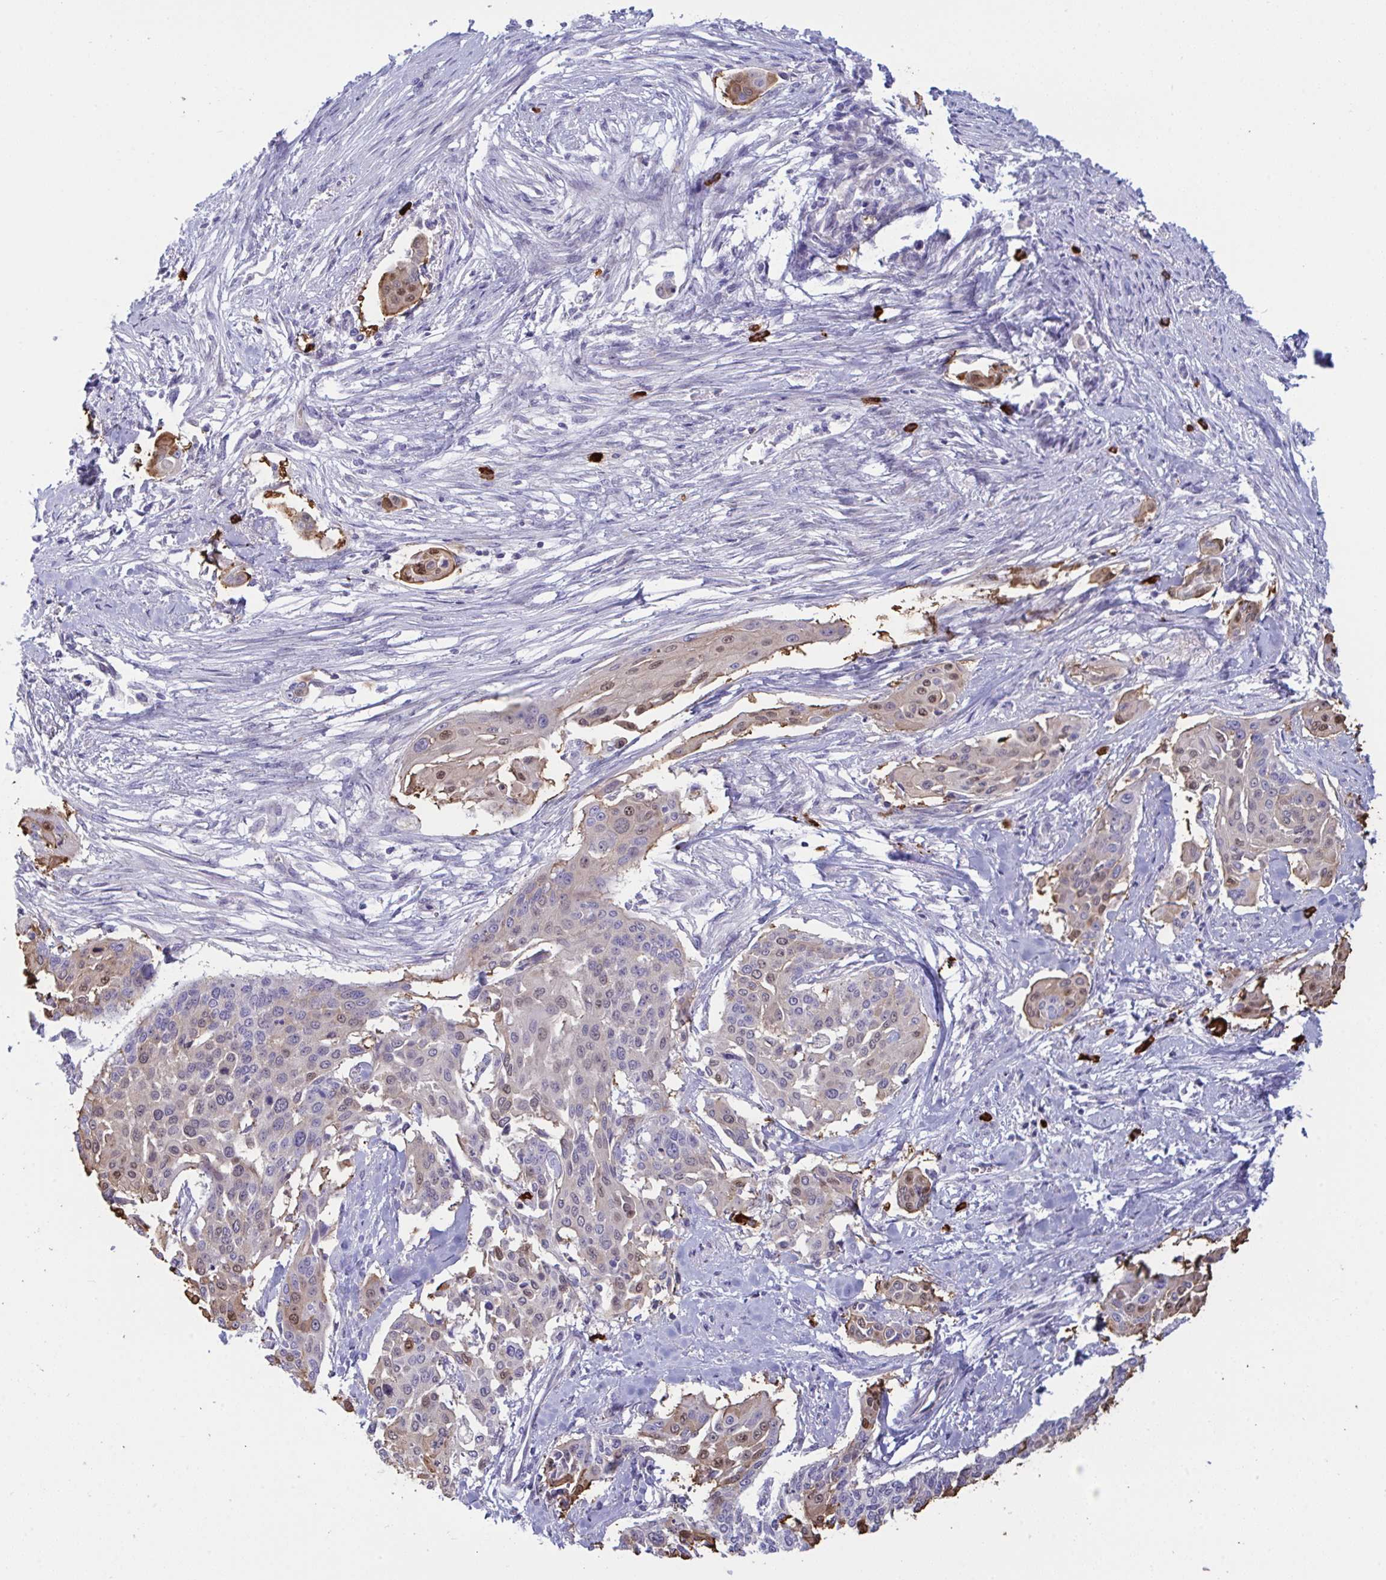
{"staining": {"intensity": "weak", "quantity": "<25%", "location": "nuclear"}, "tissue": "cervical cancer", "cell_type": "Tumor cells", "image_type": "cancer", "snomed": [{"axis": "morphology", "description": "Squamous cell carcinoma, NOS"}, {"axis": "topography", "description": "Cervix"}], "caption": "Image shows no protein expression in tumor cells of cervical cancer (squamous cell carcinoma) tissue.", "gene": "ZNF684", "patient": {"sex": "female", "age": 44}}